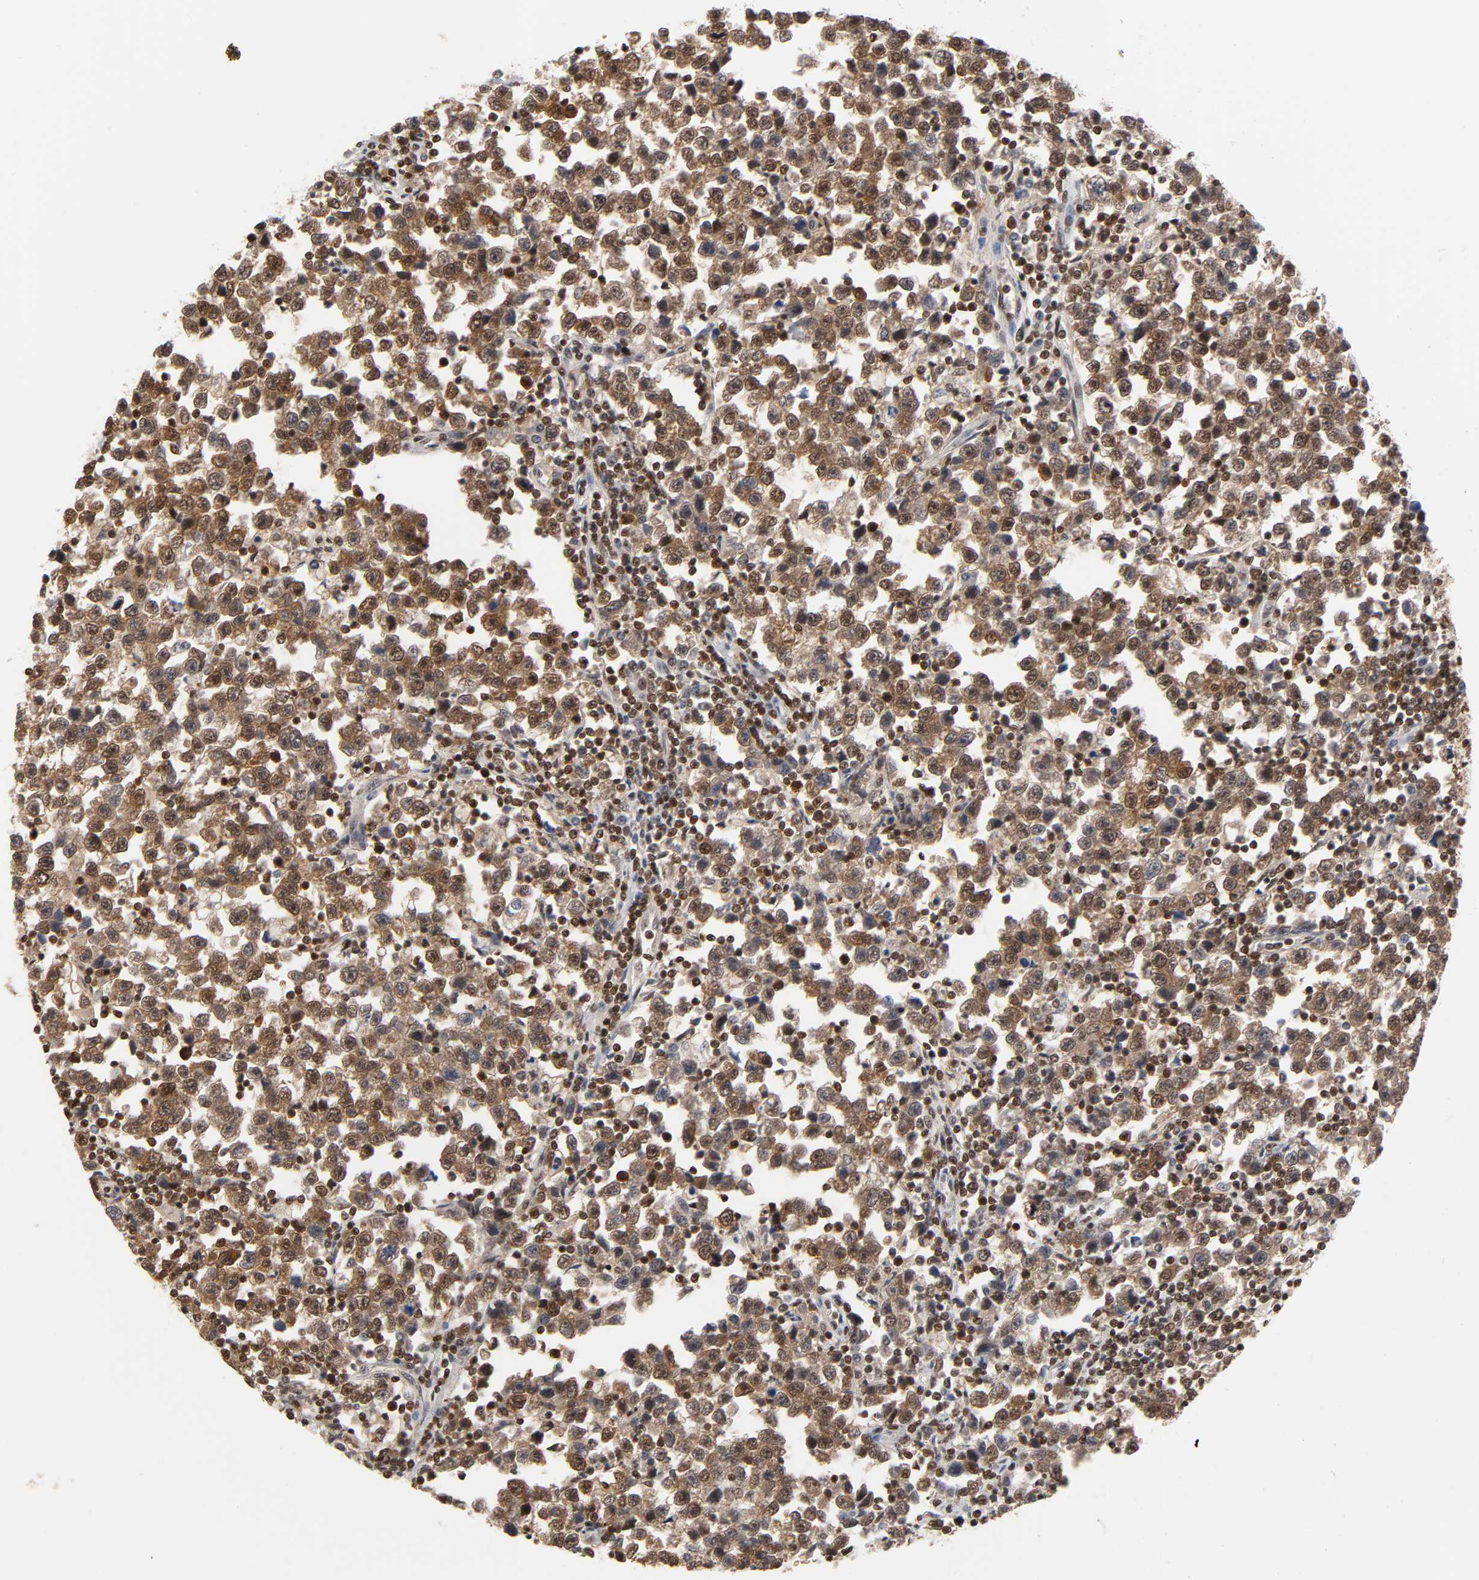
{"staining": {"intensity": "strong", "quantity": ">75%", "location": "cytoplasmic/membranous,nuclear"}, "tissue": "testis cancer", "cell_type": "Tumor cells", "image_type": "cancer", "snomed": [{"axis": "morphology", "description": "Seminoma, NOS"}, {"axis": "topography", "description": "Testis"}], "caption": "An image of testis seminoma stained for a protein displays strong cytoplasmic/membranous and nuclear brown staining in tumor cells.", "gene": "ILKAP", "patient": {"sex": "male", "age": 43}}